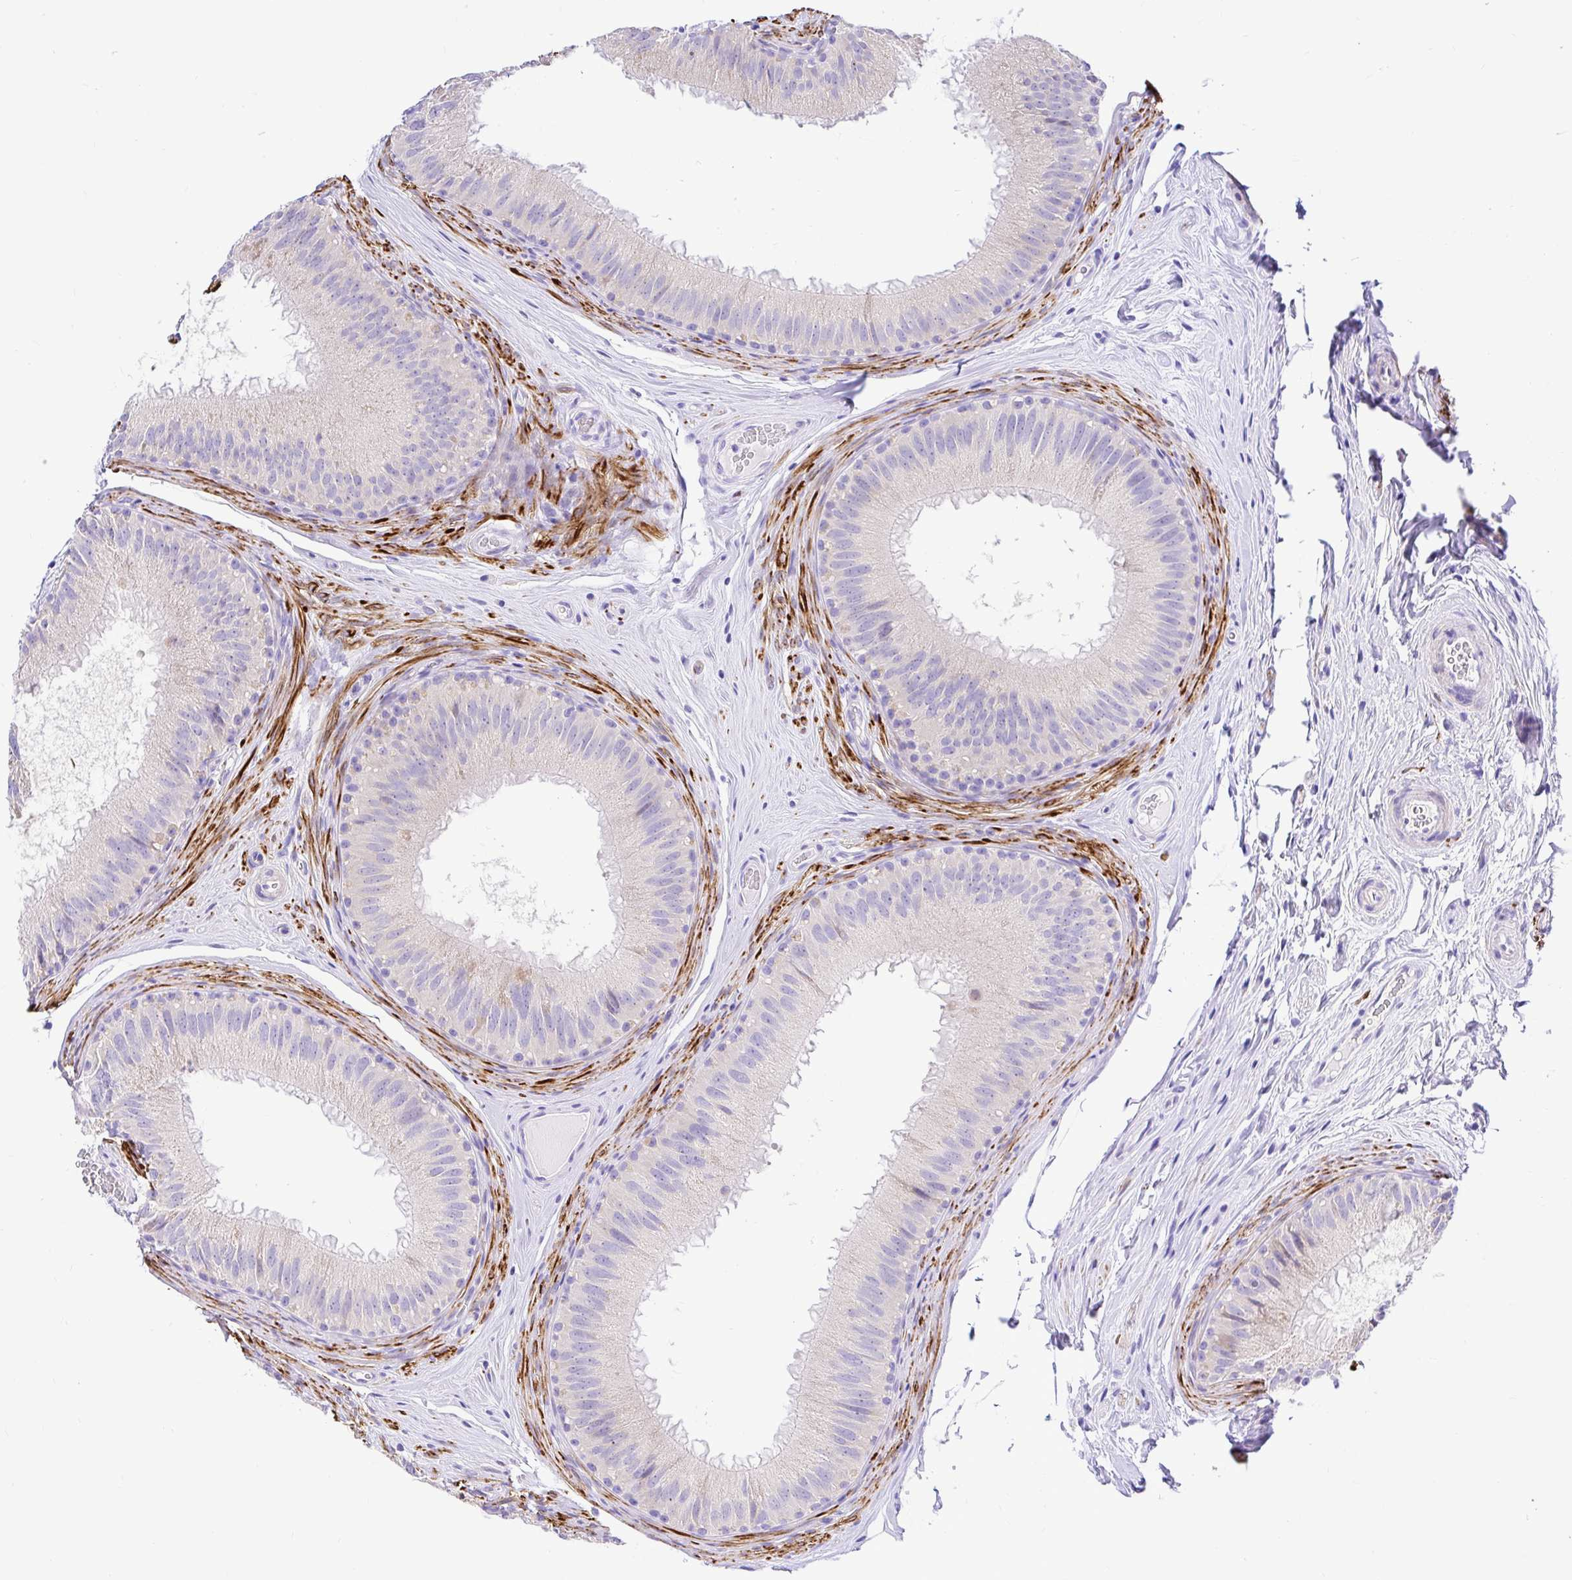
{"staining": {"intensity": "negative", "quantity": "none", "location": "none"}, "tissue": "epididymis", "cell_type": "Glandular cells", "image_type": "normal", "snomed": [{"axis": "morphology", "description": "Normal tissue, NOS"}, {"axis": "topography", "description": "Epididymis"}], "caption": "The image displays no significant expression in glandular cells of epididymis.", "gene": "BACE2", "patient": {"sex": "male", "age": 44}}